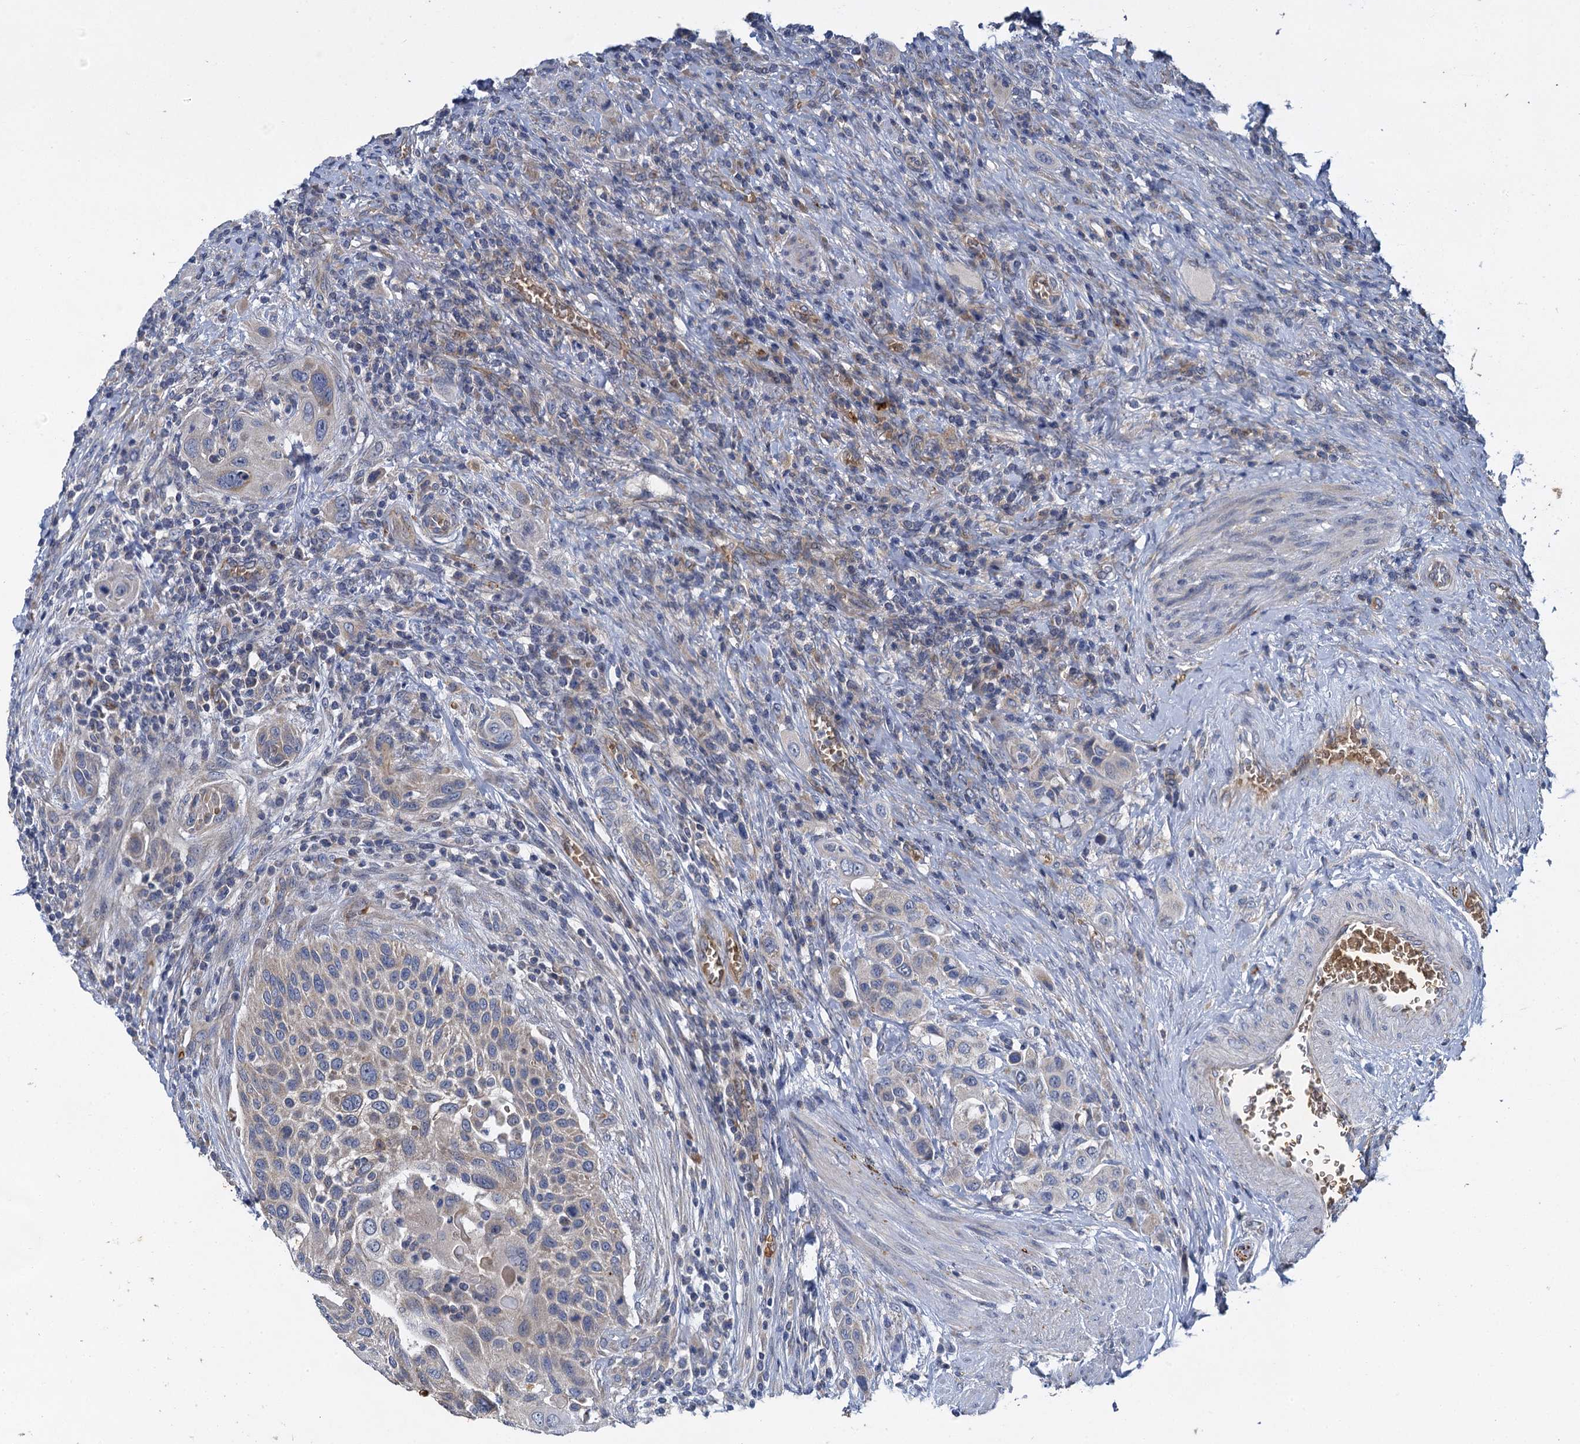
{"staining": {"intensity": "weak", "quantity": "<25%", "location": "cytoplasmic/membranous"}, "tissue": "urothelial cancer", "cell_type": "Tumor cells", "image_type": "cancer", "snomed": [{"axis": "morphology", "description": "Urothelial carcinoma, High grade"}, {"axis": "topography", "description": "Urinary bladder"}], "caption": "A high-resolution photomicrograph shows immunohistochemistry staining of urothelial carcinoma (high-grade), which demonstrates no significant staining in tumor cells.", "gene": "BCS1L", "patient": {"sex": "male", "age": 50}}